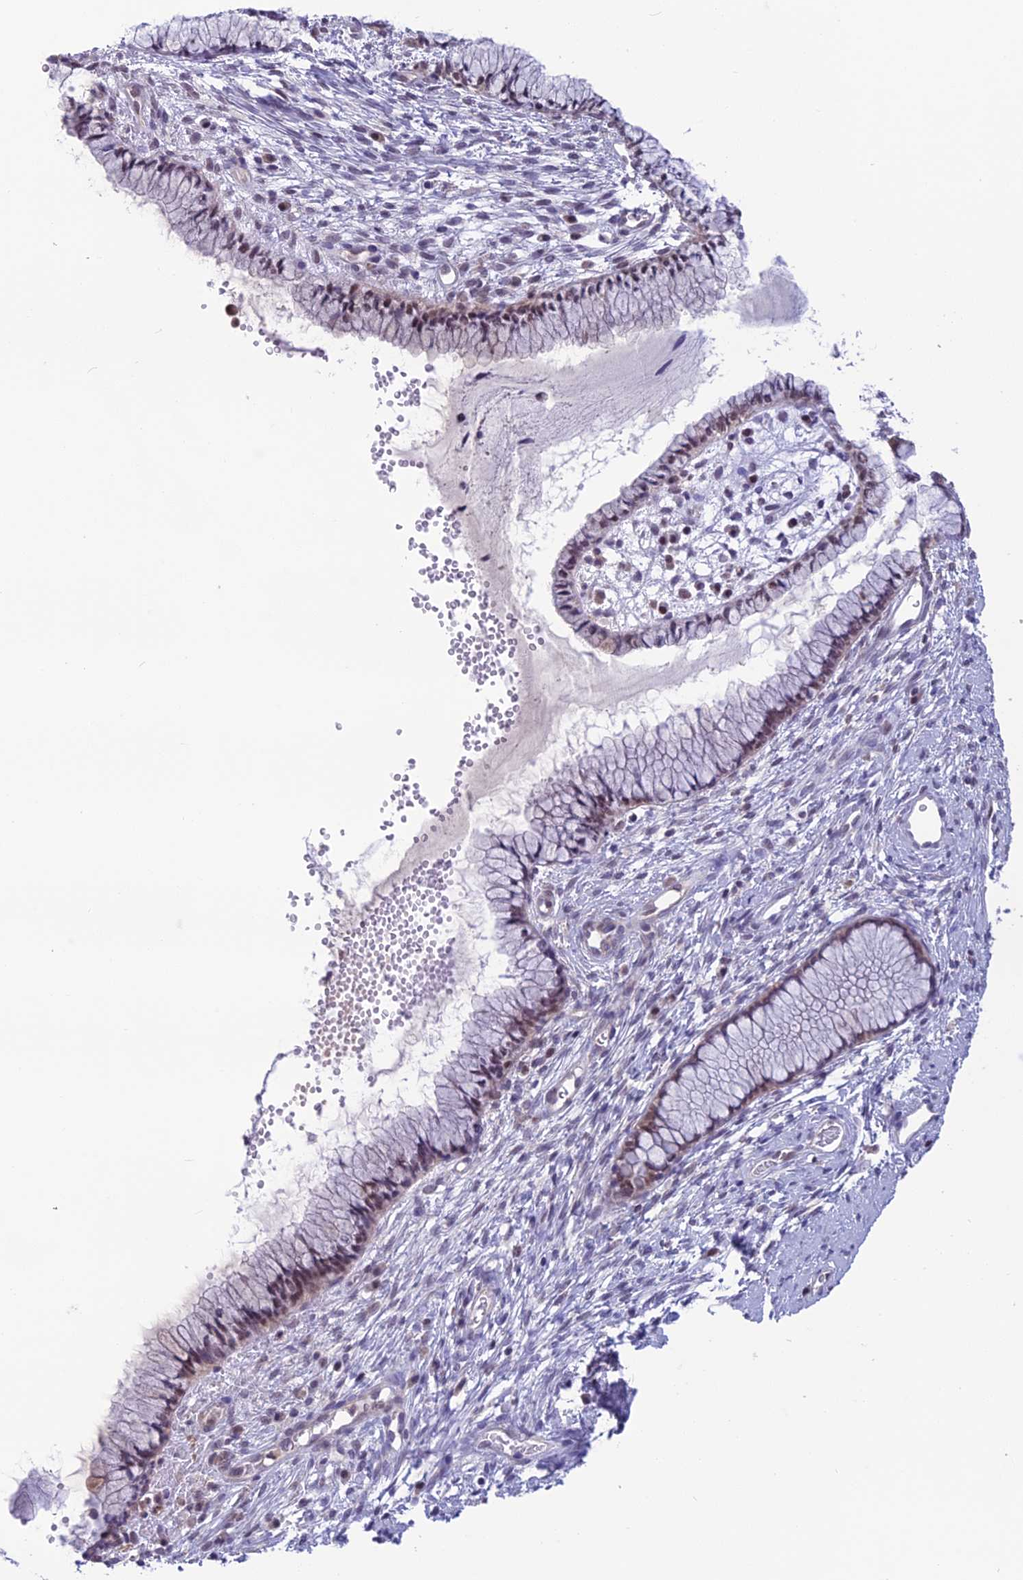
{"staining": {"intensity": "weak", "quantity": ">75%", "location": "nuclear"}, "tissue": "cervix", "cell_type": "Glandular cells", "image_type": "normal", "snomed": [{"axis": "morphology", "description": "Normal tissue, NOS"}, {"axis": "topography", "description": "Cervix"}], "caption": "Brown immunohistochemical staining in unremarkable cervix reveals weak nuclear positivity in approximately >75% of glandular cells.", "gene": "MIS12", "patient": {"sex": "female", "age": 42}}